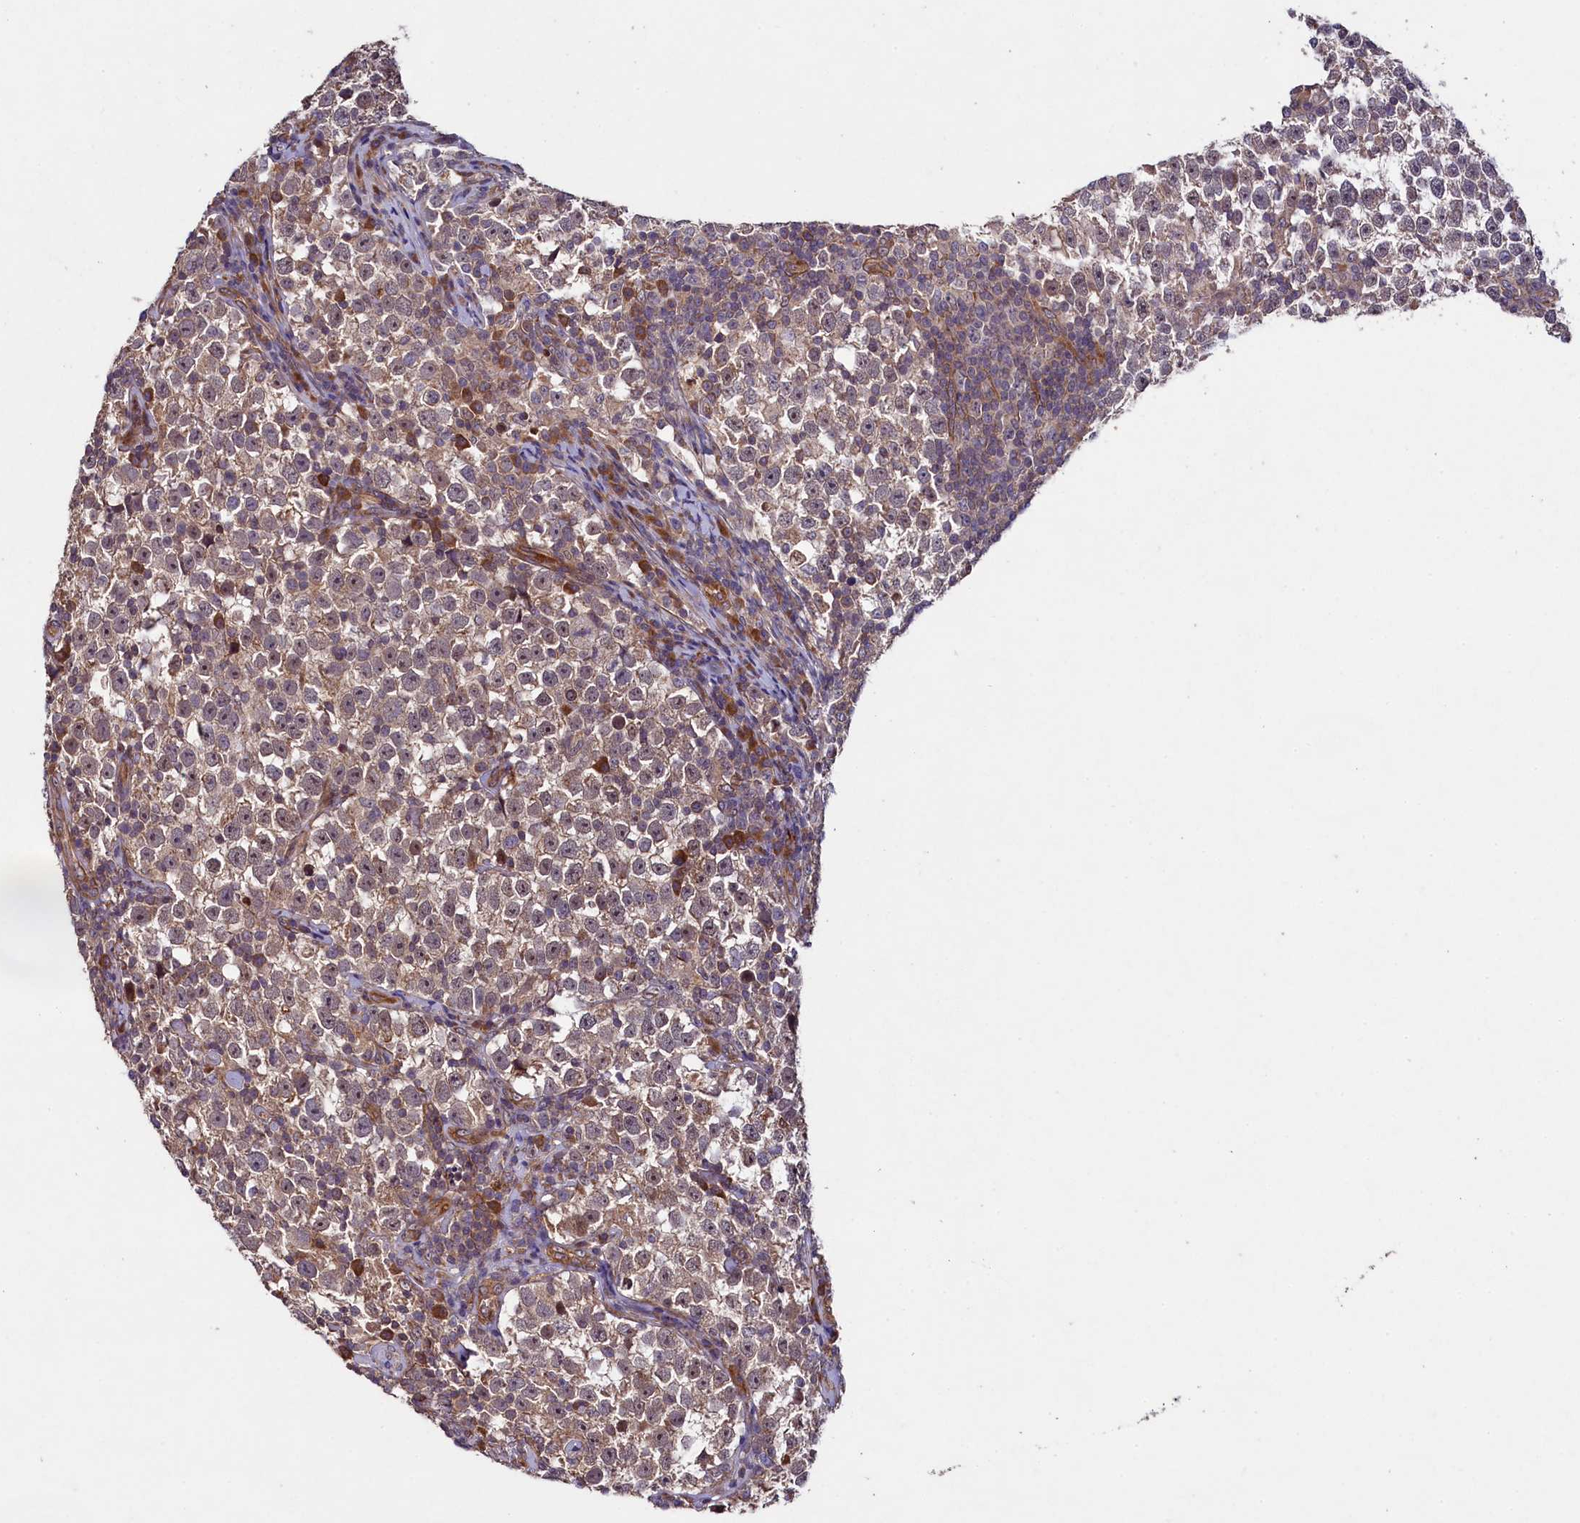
{"staining": {"intensity": "weak", "quantity": "25%-75%", "location": "cytoplasmic/membranous"}, "tissue": "testis cancer", "cell_type": "Tumor cells", "image_type": "cancer", "snomed": [{"axis": "morphology", "description": "Normal tissue, NOS"}, {"axis": "morphology", "description": "Seminoma, NOS"}, {"axis": "topography", "description": "Testis"}], "caption": "IHC image of neoplastic tissue: human testis seminoma stained using immunohistochemistry exhibits low levels of weak protein expression localized specifically in the cytoplasmic/membranous of tumor cells, appearing as a cytoplasmic/membranous brown color.", "gene": "CCDC102A", "patient": {"sex": "male", "age": 43}}